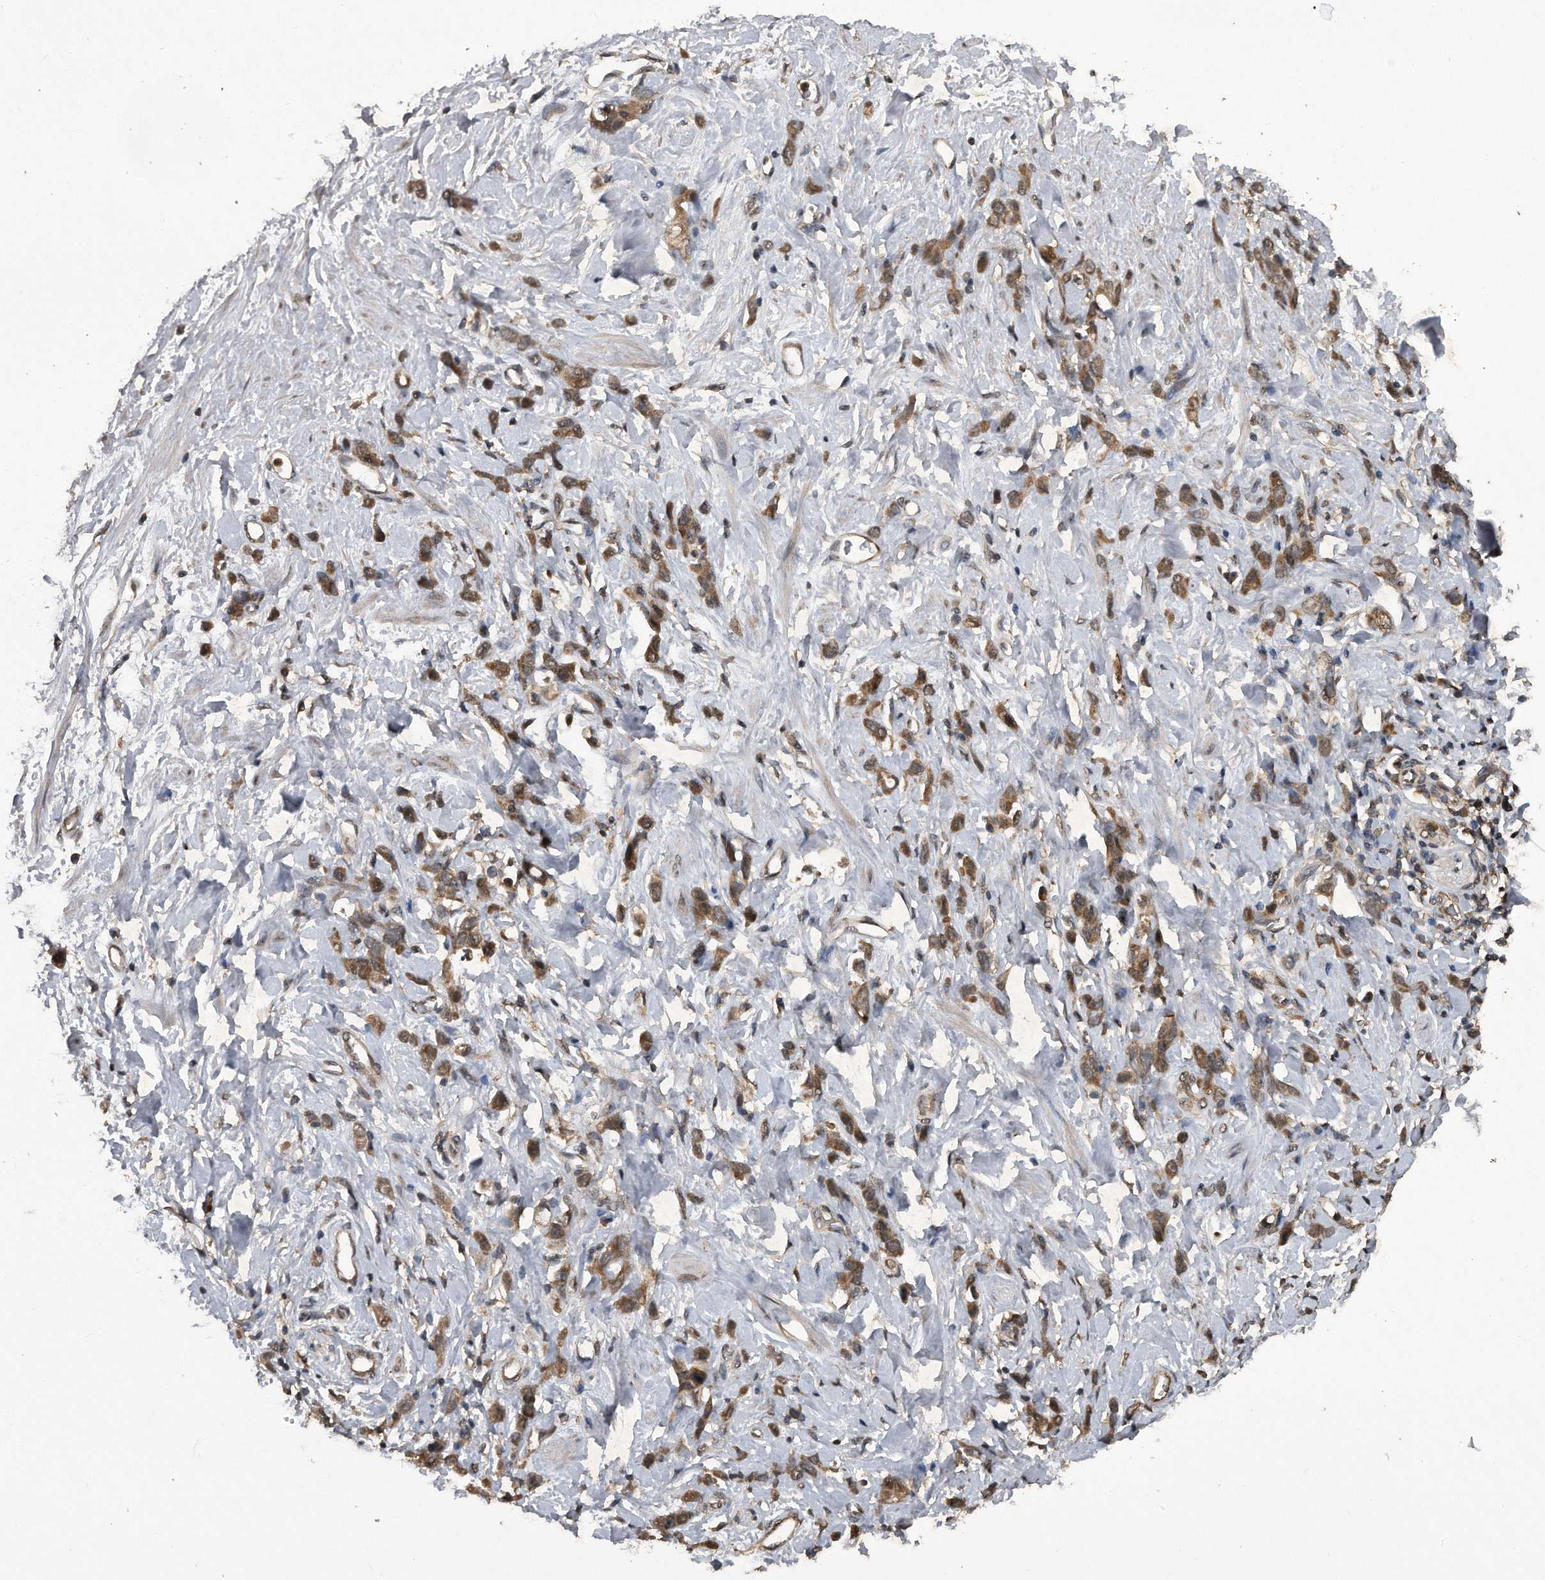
{"staining": {"intensity": "moderate", "quantity": ">75%", "location": "cytoplasmic/membranous"}, "tissue": "stomach cancer", "cell_type": "Tumor cells", "image_type": "cancer", "snomed": [{"axis": "morphology", "description": "Normal tissue, NOS"}, {"axis": "morphology", "description": "Adenocarcinoma, NOS"}, {"axis": "topography", "description": "Stomach"}], "caption": "The histopathology image exhibits immunohistochemical staining of stomach cancer (adenocarcinoma). There is moderate cytoplasmic/membranous staining is identified in about >75% of tumor cells.", "gene": "CRYZL1", "patient": {"sex": "male", "age": 82}}